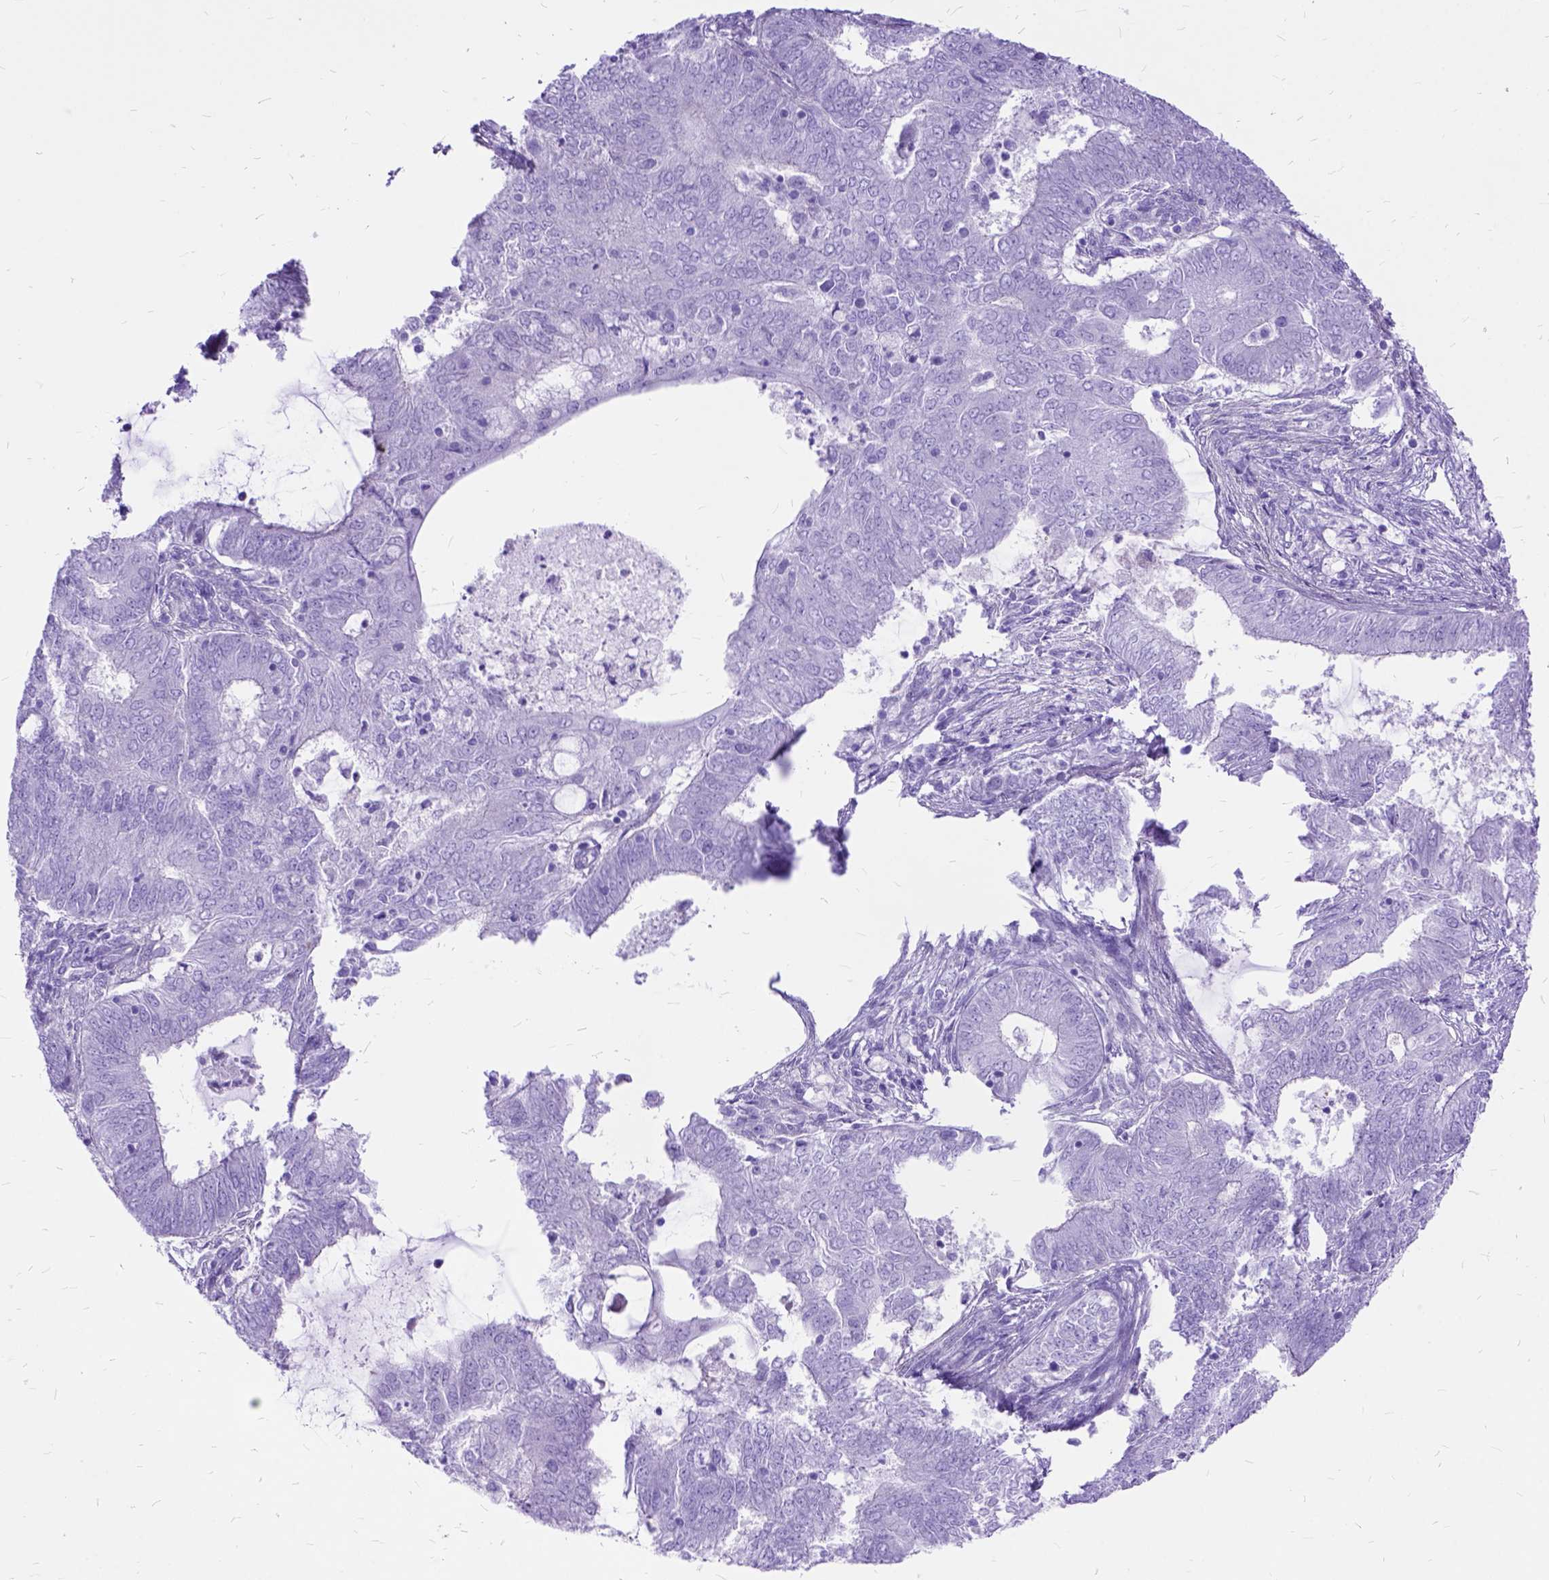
{"staining": {"intensity": "negative", "quantity": "none", "location": "none"}, "tissue": "endometrial cancer", "cell_type": "Tumor cells", "image_type": "cancer", "snomed": [{"axis": "morphology", "description": "Adenocarcinoma, NOS"}, {"axis": "topography", "description": "Endometrium"}], "caption": "Tumor cells show no significant protein staining in endometrial cancer. (Stains: DAB (3,3'-diaminobenzidine) immunohistochemistry (IHC) with hematoxylin counter stain, Microscopy: brightfield microscopy at high magnification).", "gene": "ARL9", "patient": {"sex": "female", "age": 62}}